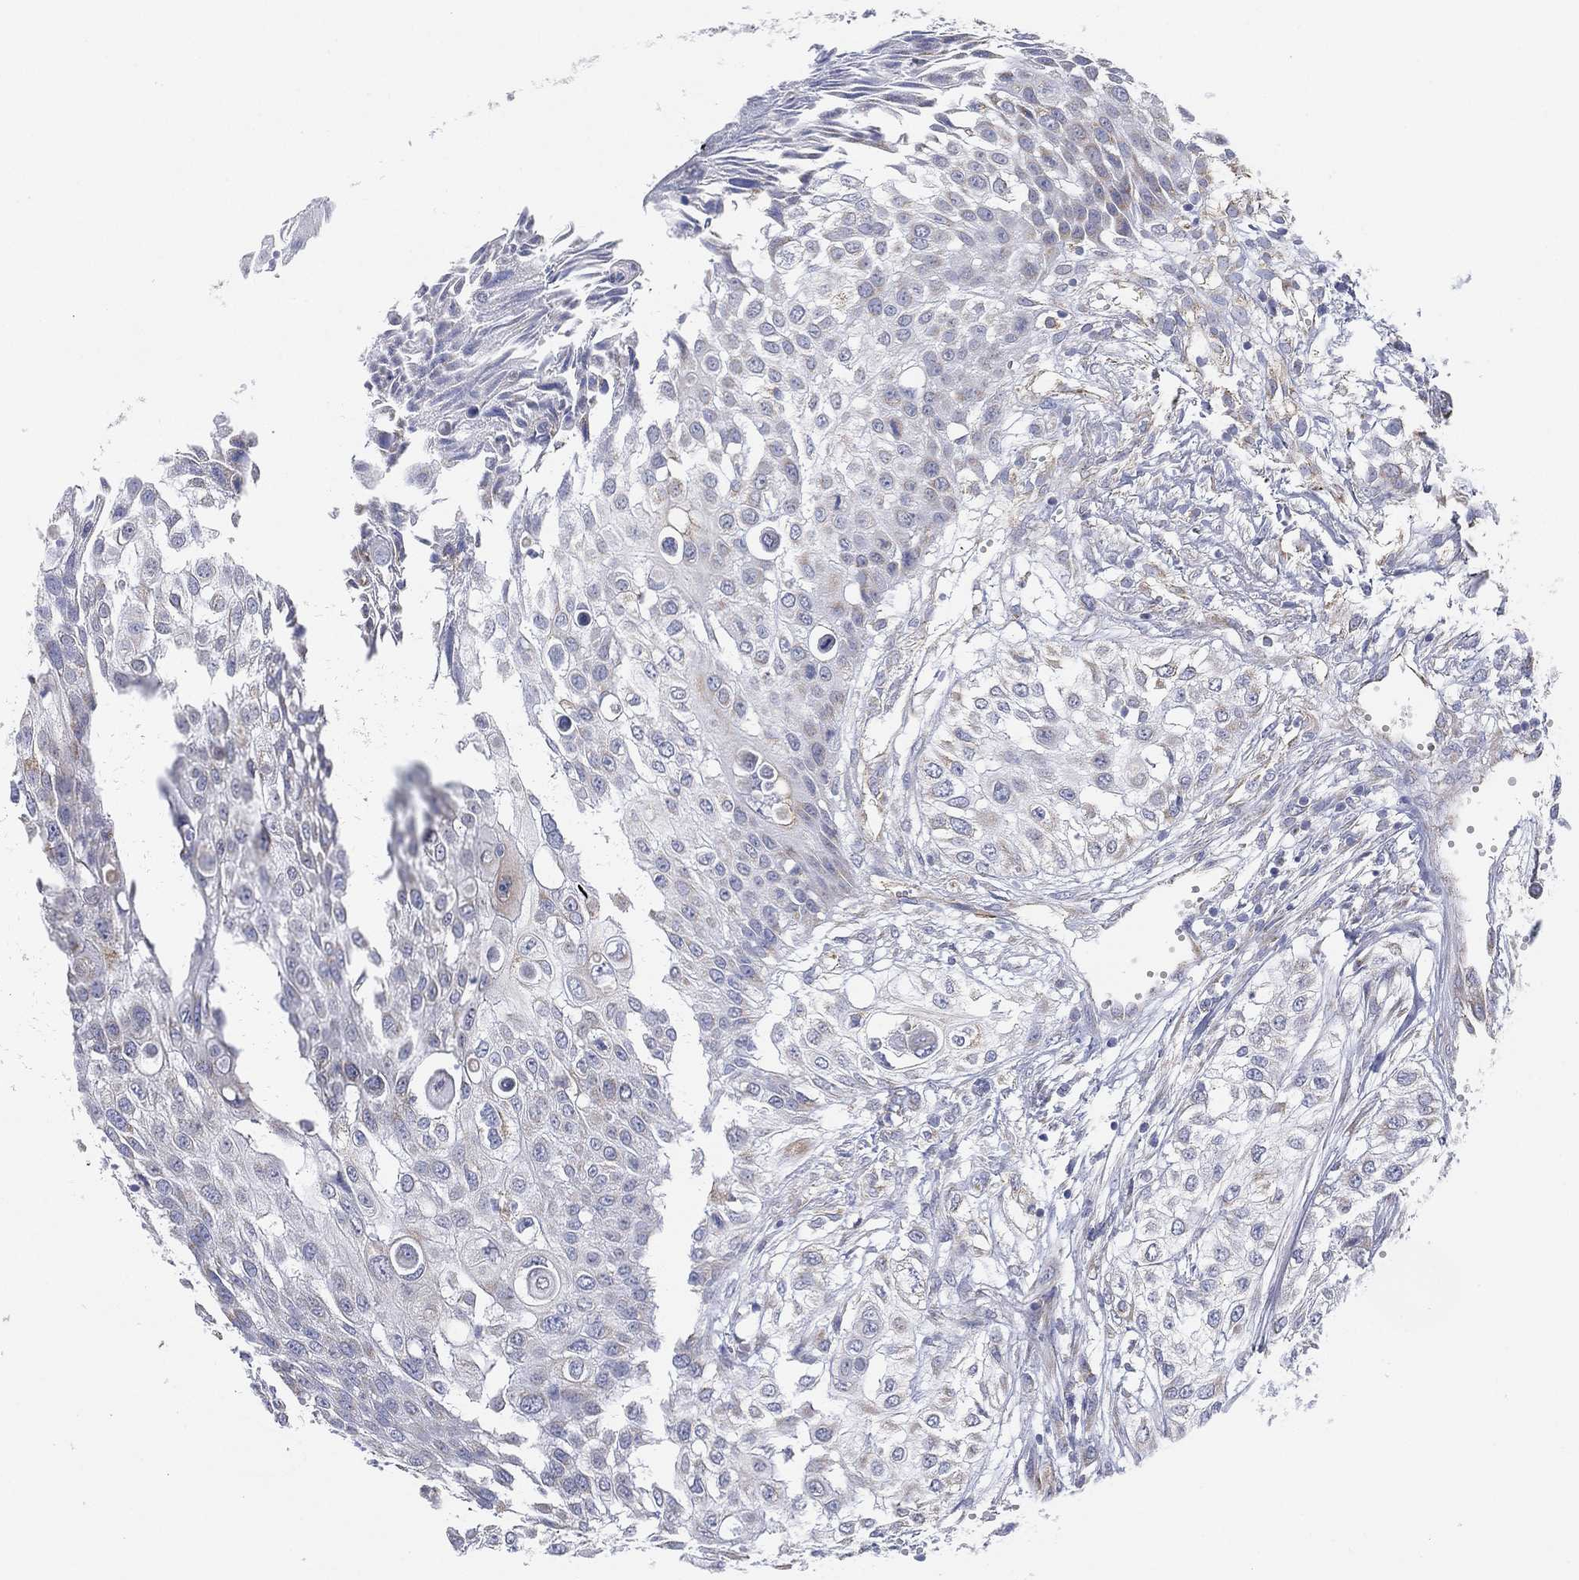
{"staining": {"intensity": "weak", "quantity": "<25%", "location": "cytoplasmic/membranous"}, "tissue": "urothelial cancer", "cell_type": "Tumor cells", "image_type": "cancer", "snomed": [{"axis": "morphology", "description": "Urothelial carcinoma, High grade"}, {"axis": "topography", "description": "Urinary bladder"}], "caption": "High magnification brightfield microscopy of urothelial cancer stained with DAB (brown) and counterstained with hematoxylin (blue): tumor cells show no significant staining. (Stains: DAB immunohistochemistry with hematoxylin counter stain, Microscopy: brightfield microscopy at high magnification).", "gene": "INA", "patient": {"sex": "female", "age": 79}}